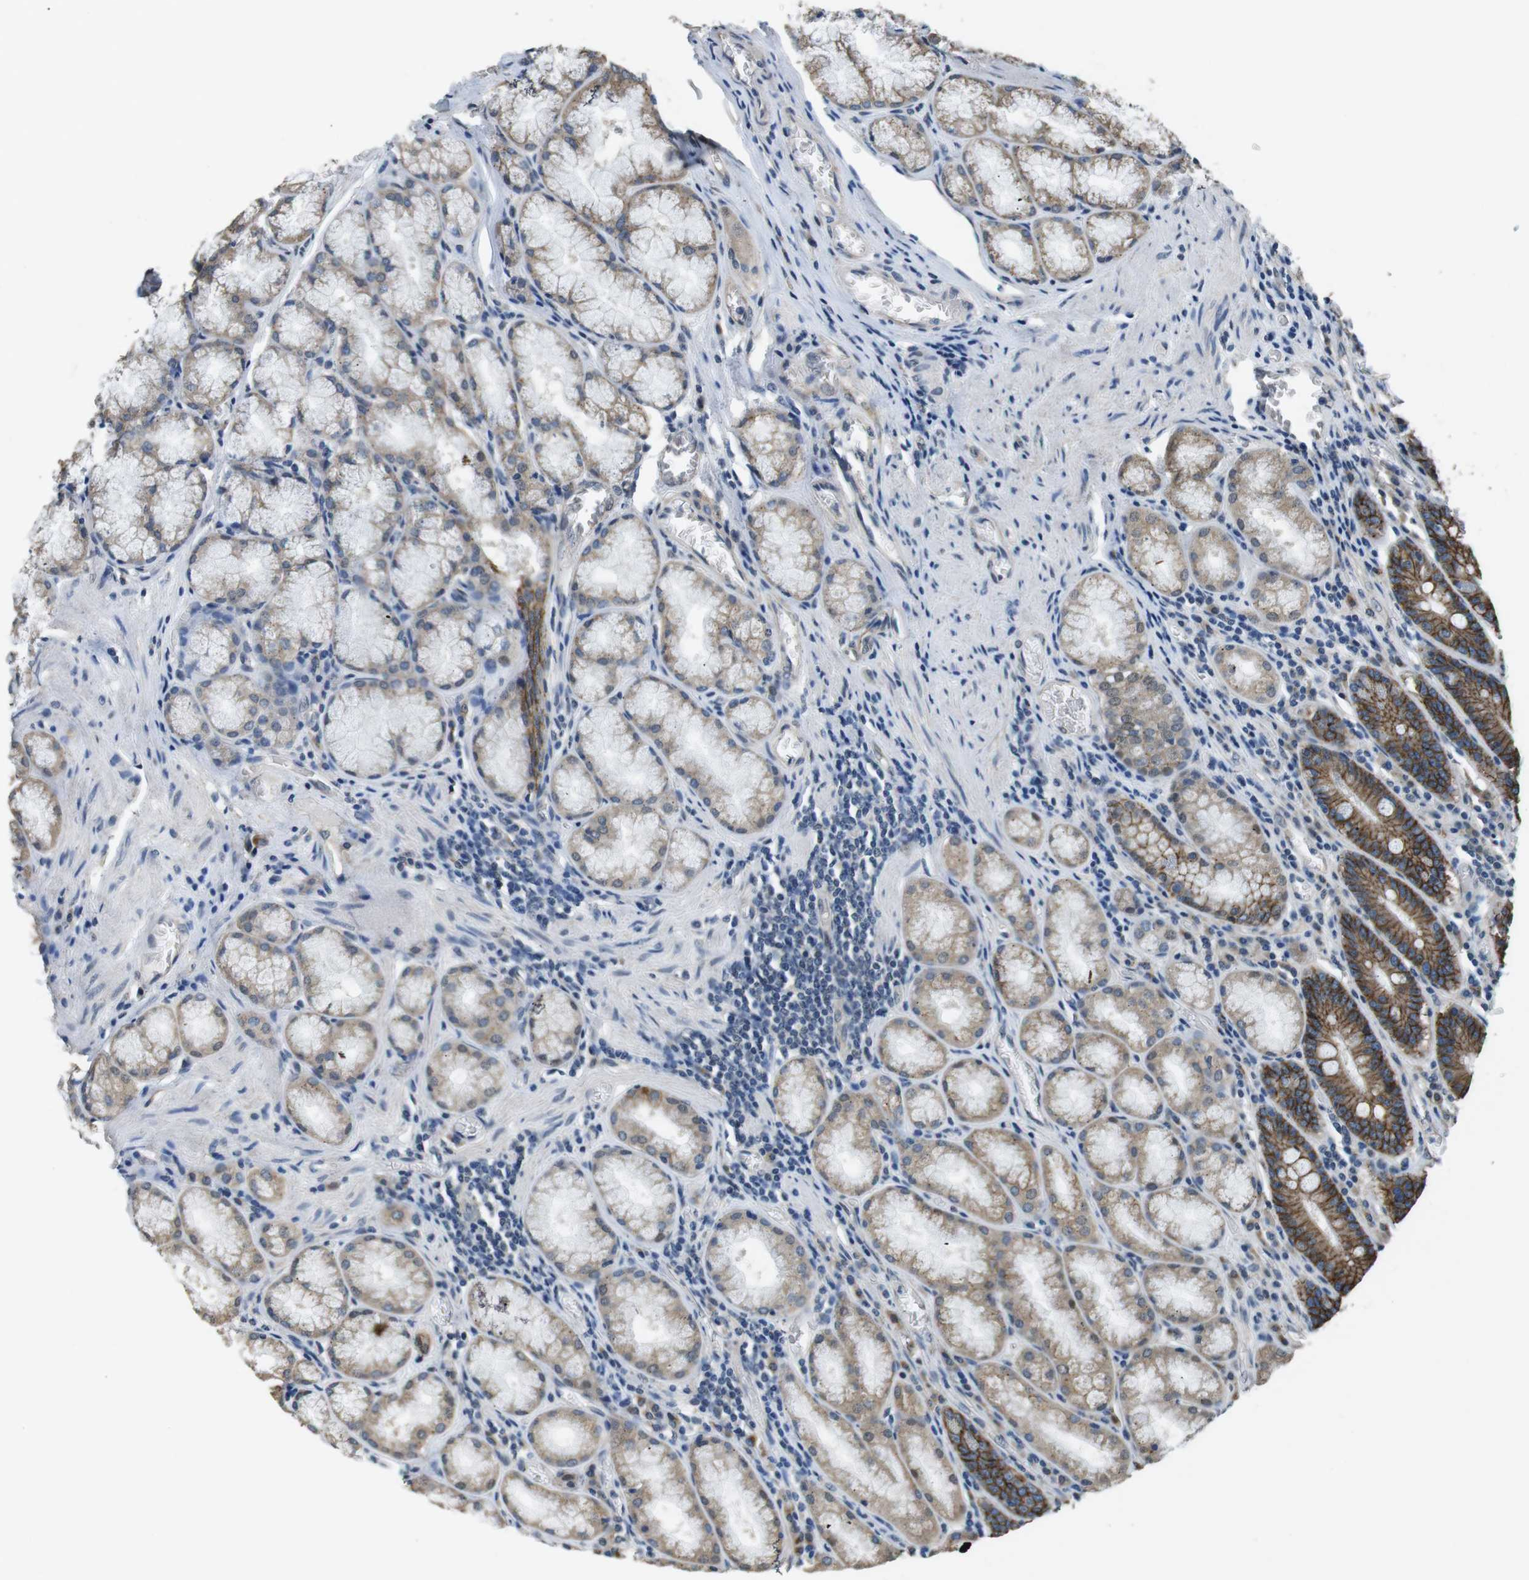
{"staining": {"intensity": "moderate", "quantity": "25%-75%", "location": "cytoplasmic/membranous"}, "tissue": "stomach", "cell_type": "Glandular cells", "image_type": "normal", "snomed": [{"axis": "morphology", "description": "Normal tissue, NOS"}, {"axis": "topography", "description": "Stomach, lower"}], "caption": "Stomach stained for a protein (brown) shows moderate cytoplasmic/membranous positive staining in approximately 25%-75% of glandular cells.", "gene": "CLDN7", "patient": {"sex": "male", "age": 56}}